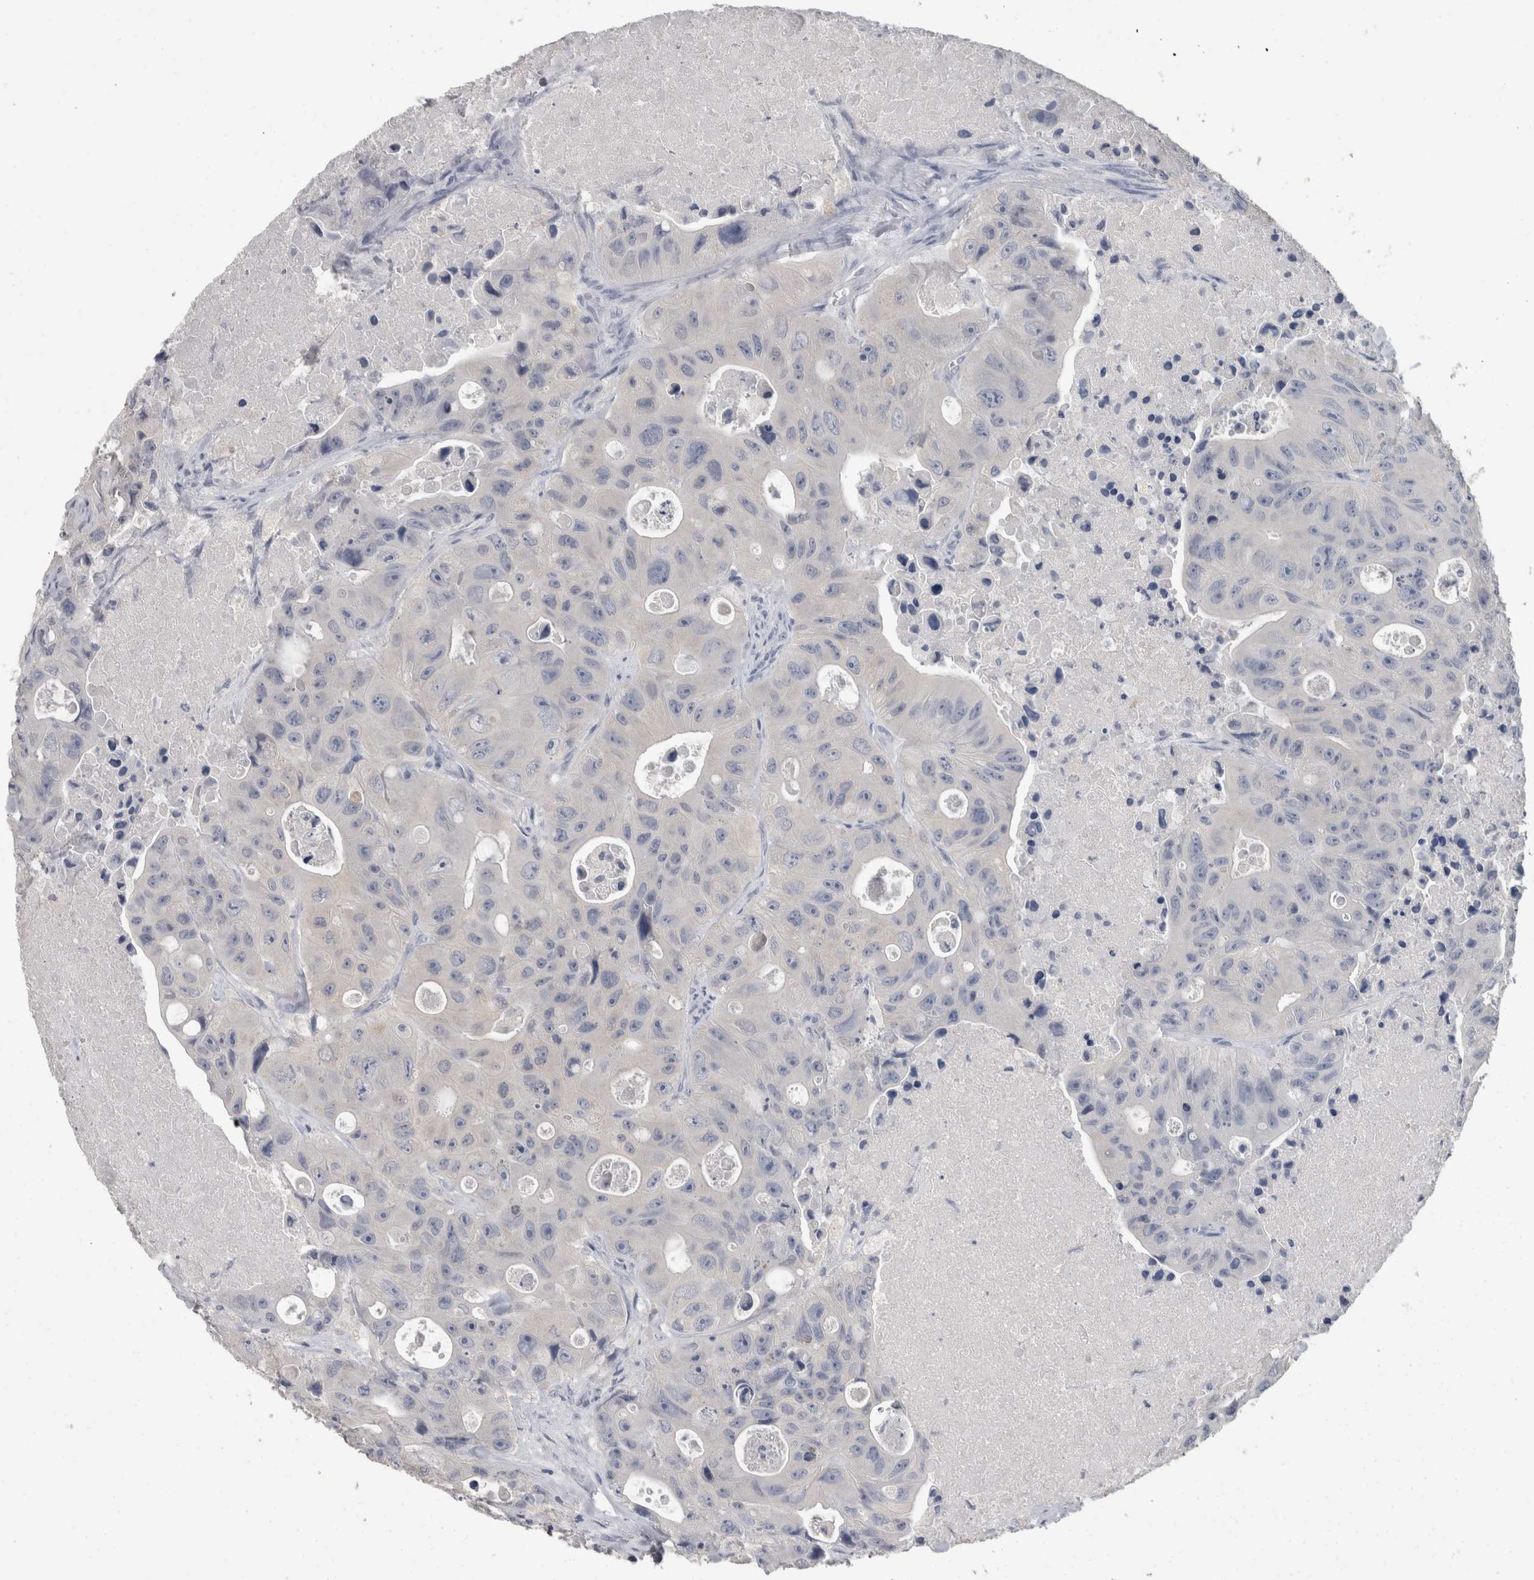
{"staining": {"intensity": "negative", "quantity": "none", "location": "none"}, "tissue": "colorectal cancer", "cell_type": "Tumor cells", "image_type": "cancer", "snomed": [{"axis": "morphology", "description": "Adenocarcinoma, NOS"}, {"axis": "topography", "description": "Colon"}], "caption": "This is an immunohistochemistry (IHC) image of colorectal cancer (adenocarcinoma). There is no positivity in tumor cells.", "gene": "FHOD3", "patient": {"sex": "female", "age": 46}}